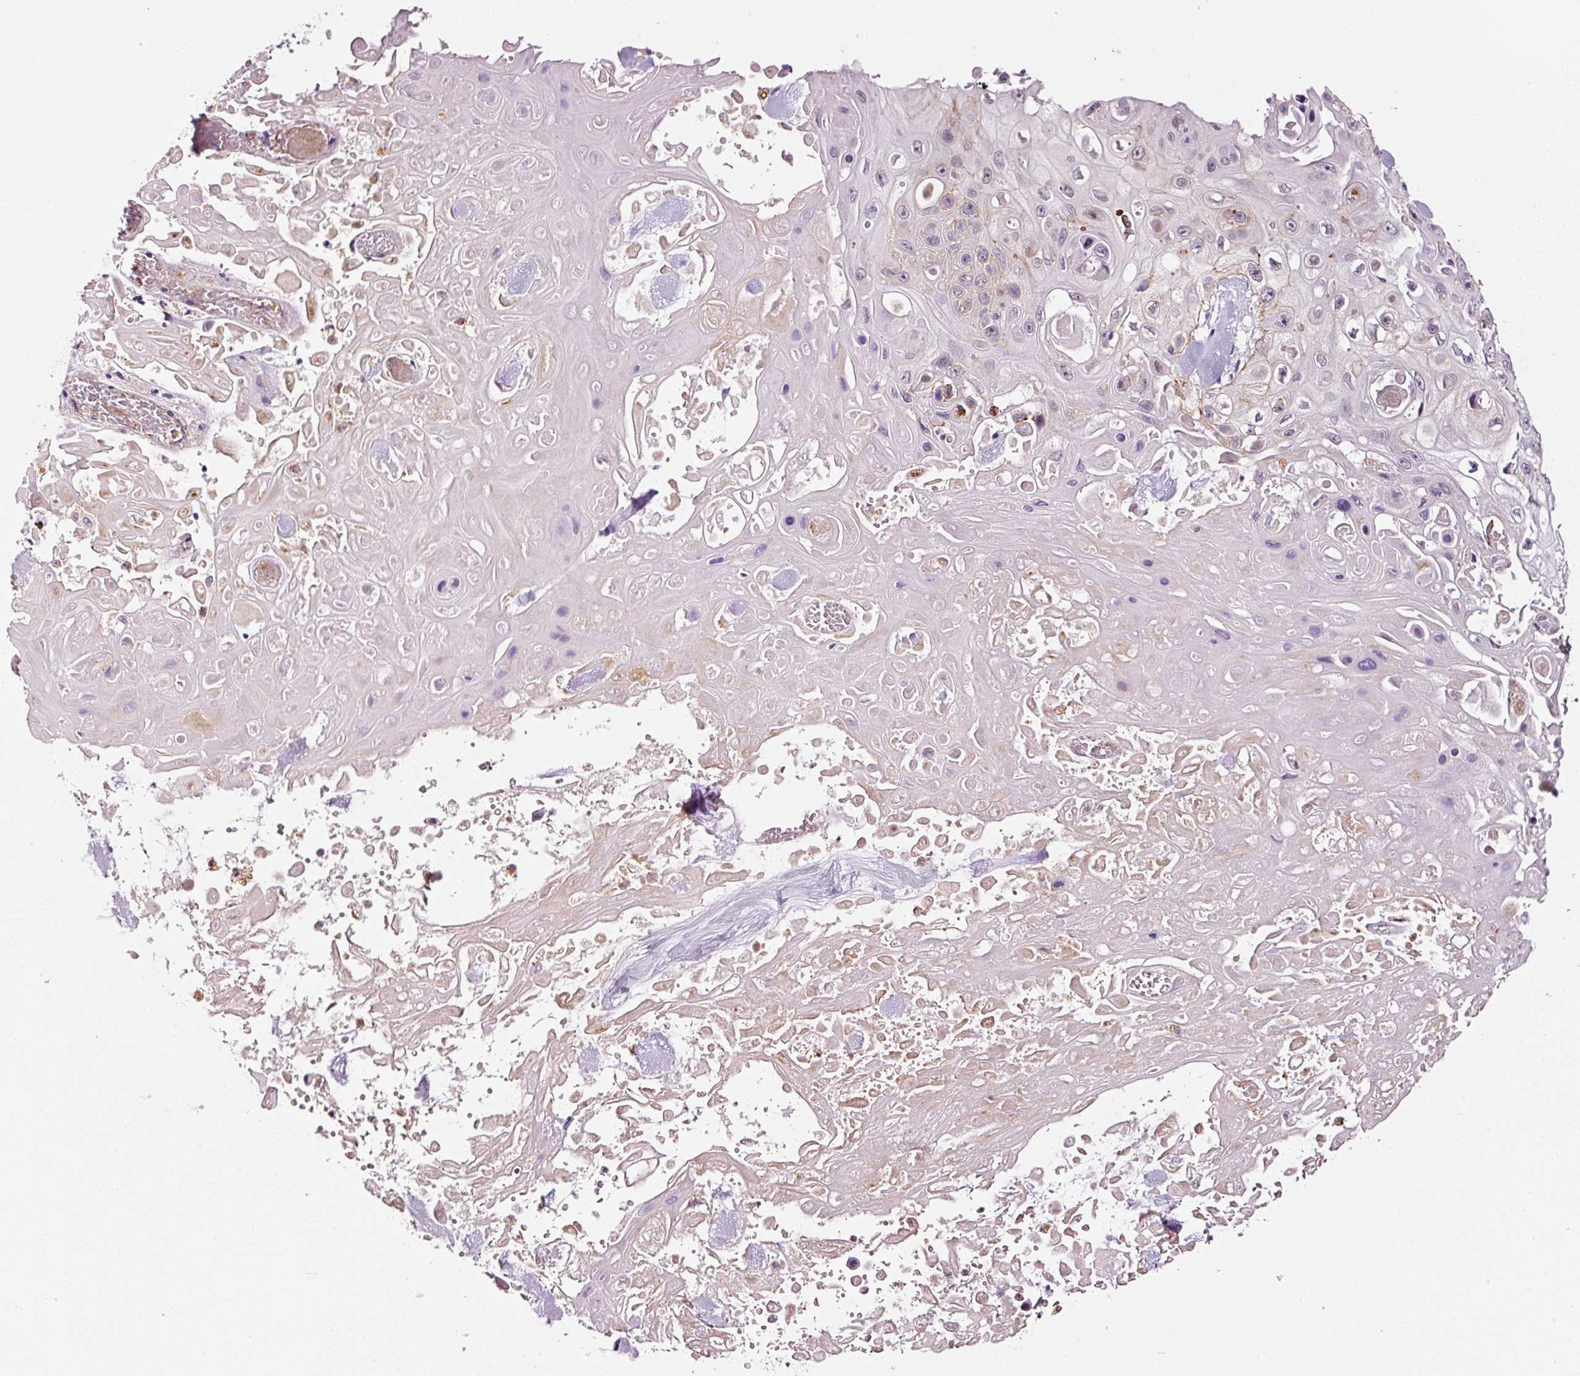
{"staining": {"intensity": "negative", "quantity": "none", "location": "none"}, "tissue": "skin cancer", "cell_type": "Tumor cells", "image_type": "cancer", "snomed": [{"axis": "morphology", "description": "Squamous cell carcinoma, NOS"}, {"axis": "topography", "description": "Skin"}], "caption": "DAB (3,3'-diaminobenzidine) immunohistochemical staining of human squamous cell carcinoma (skin) demonstrates no significant staining in tumor cells. (IHC, brightfield microscopy, high magnification).", "gene": "ABCB4", "patient": {"sex": "male", "age": 82}}